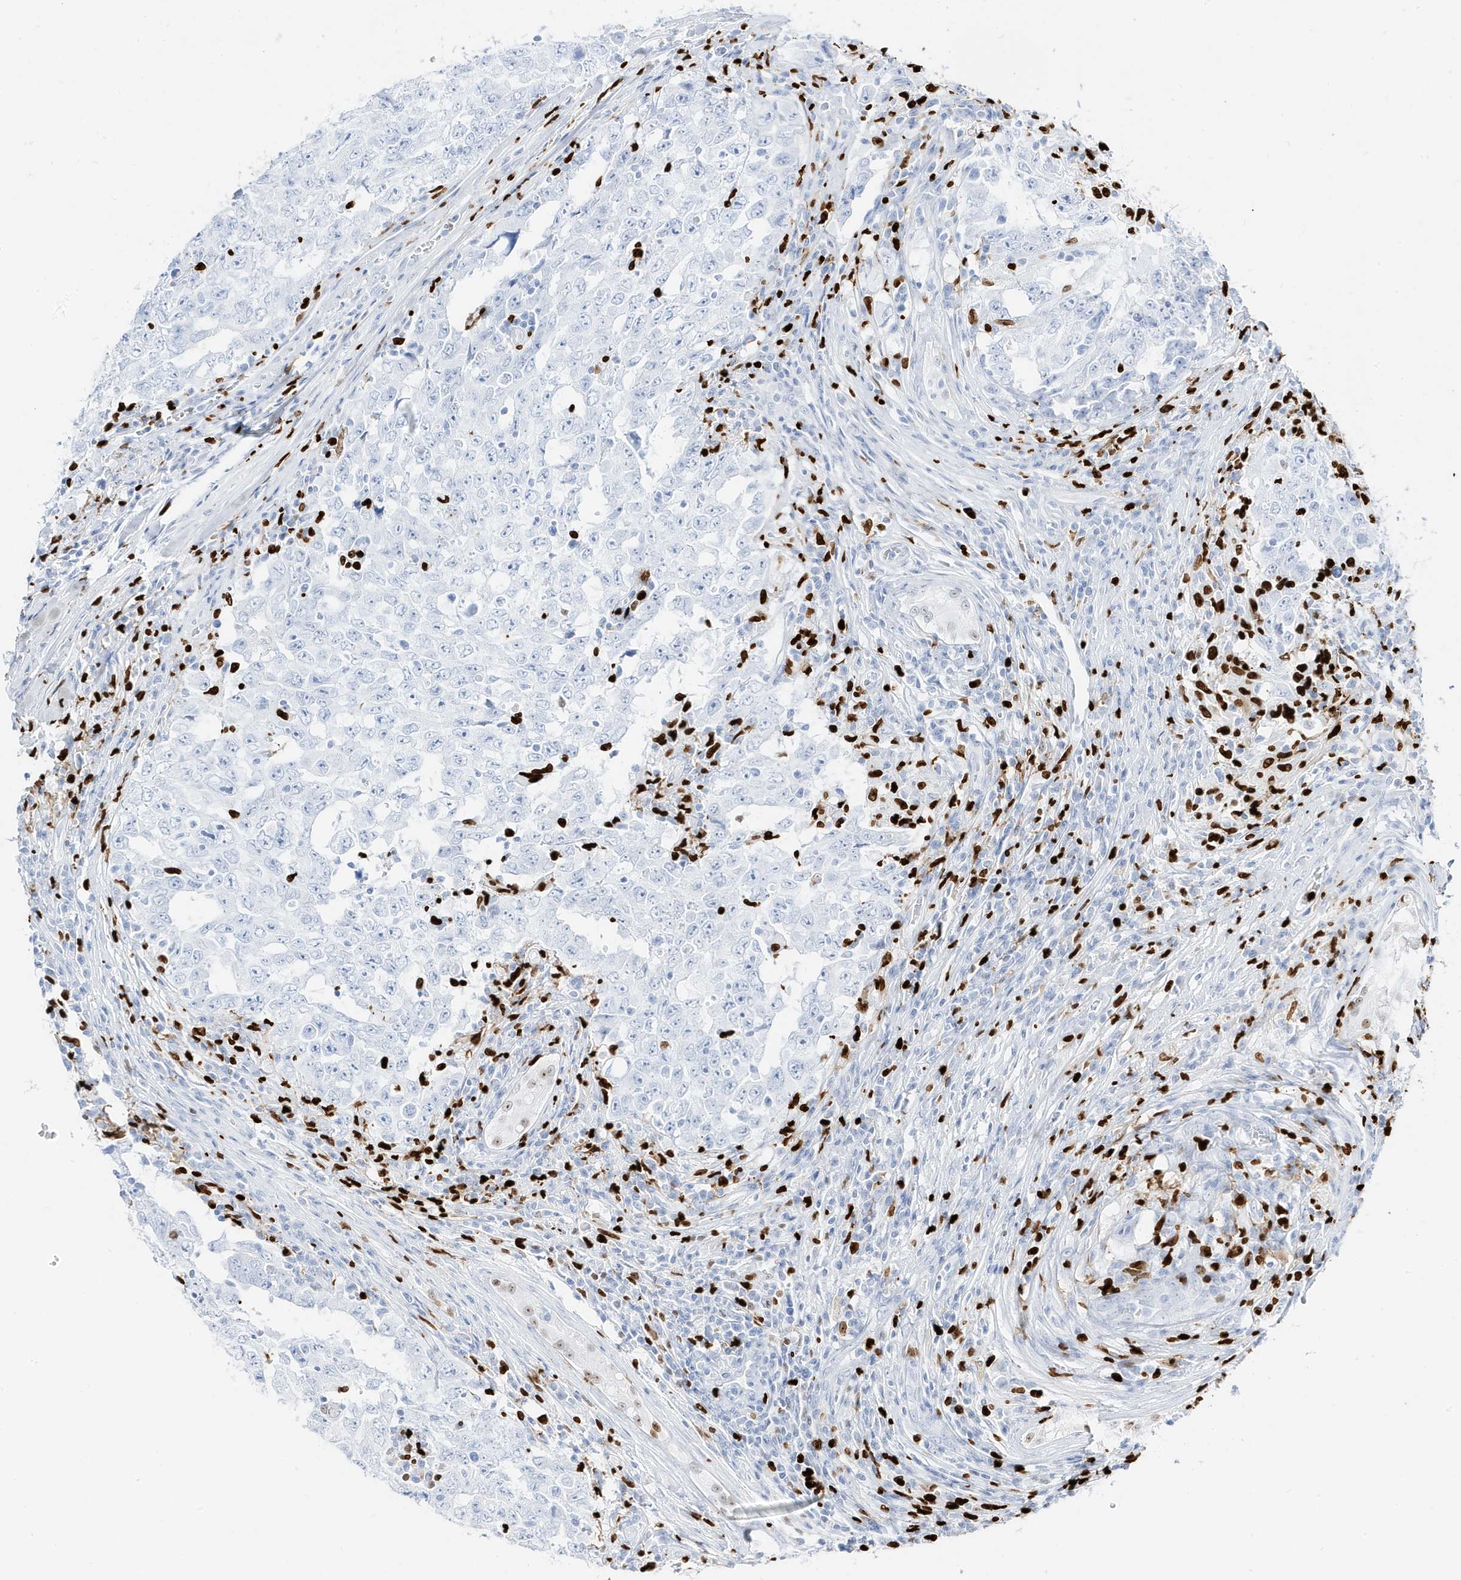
{"staining": {"intensity": "negative", "quantity": "none", "location": "none"}, "tissue": "testis cancer", "cell_type": "Tumor cells", "image_type": "cancer", "snomed": [{"axis": "morphology", "description": "Carcinoma, Embryonal, NOS"}, {"axis": "topography", "description": "Testis"}], "caption": "Immunohistochemistry image of testis embryonal carcinoma stained for a protein (brown), which shows no positivity in tumor cells.", "gene": "MNDA", "patient": {"sex": "male", "age": 26}}